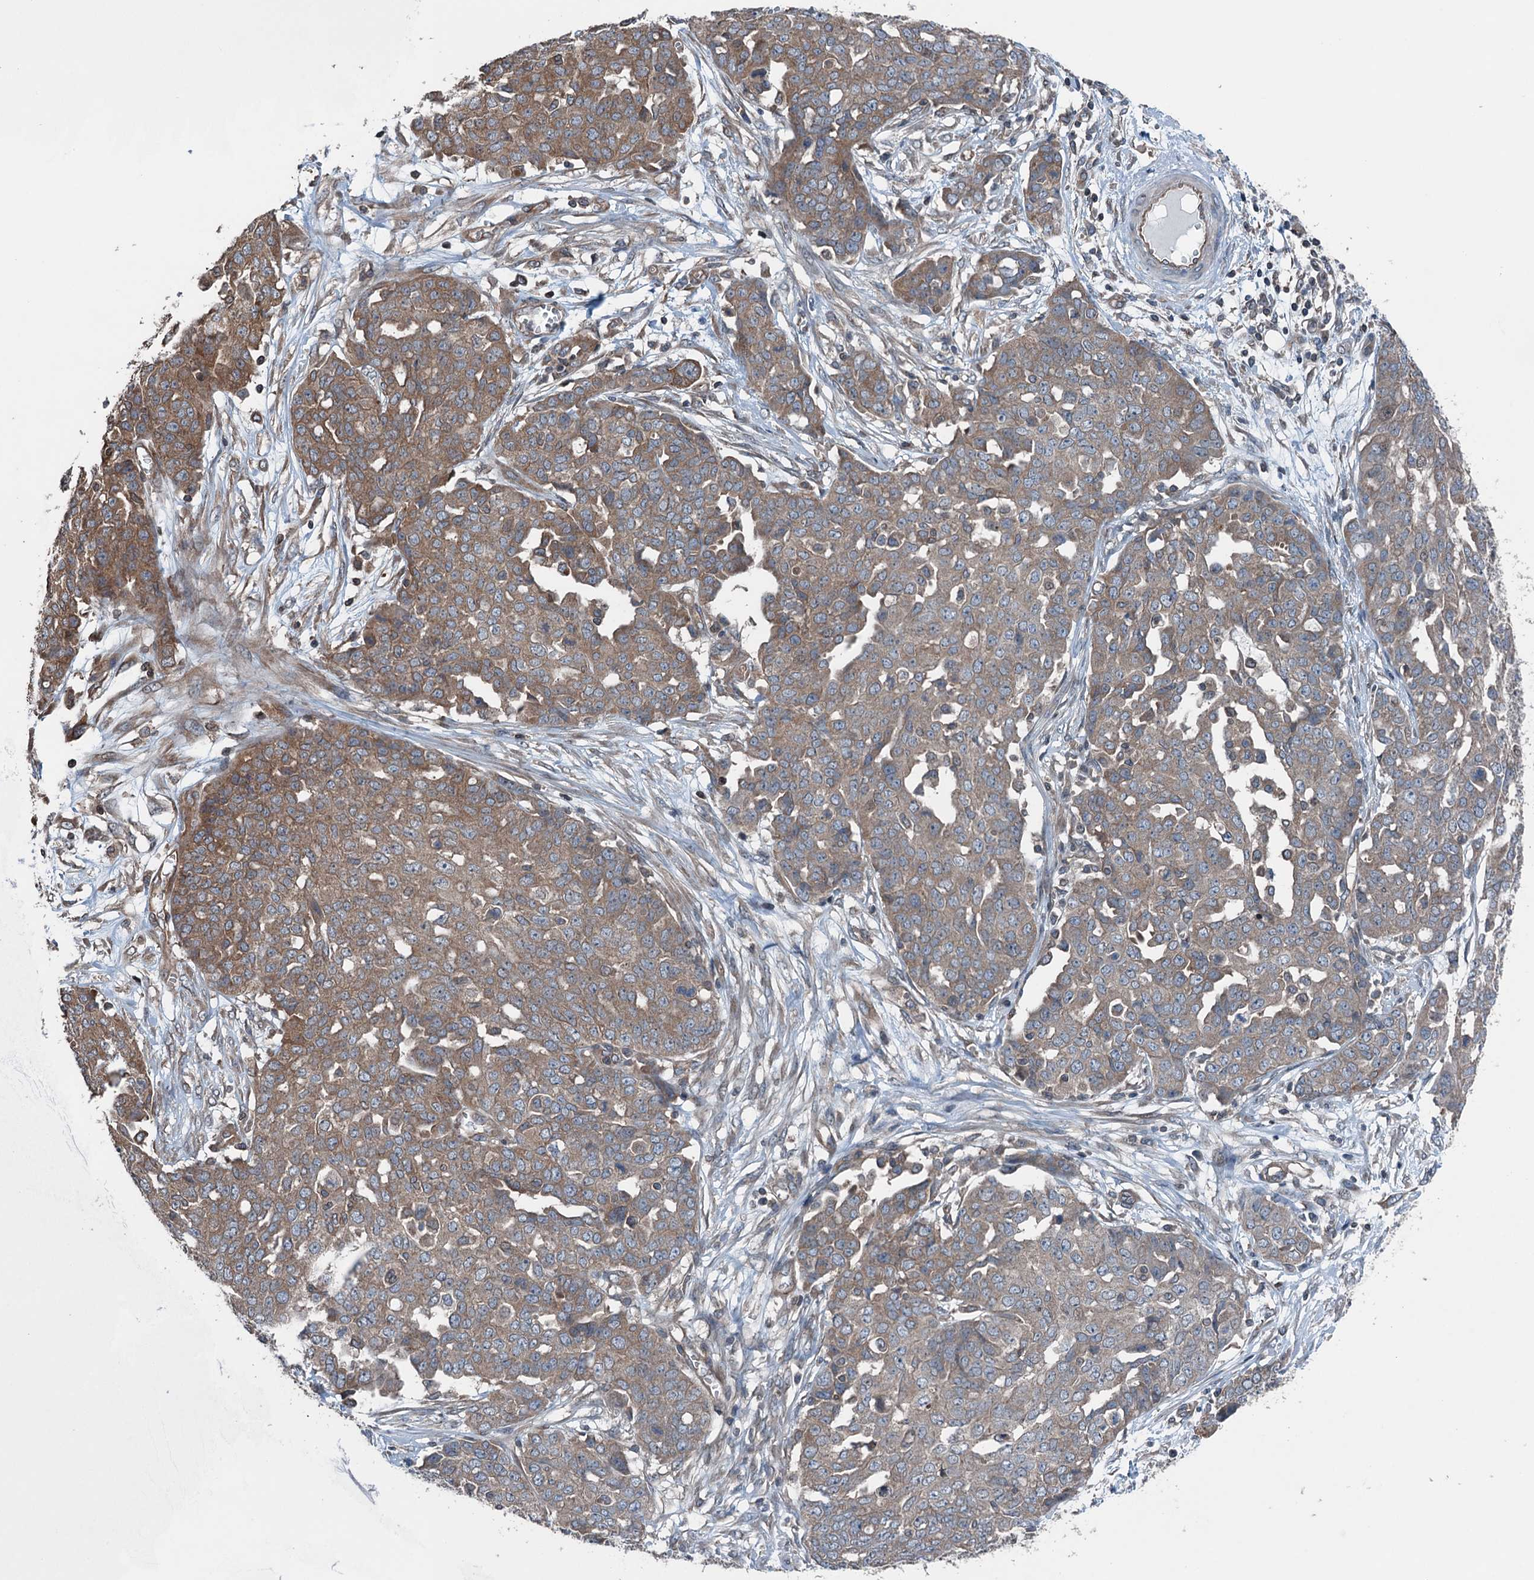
{"staining": {"intensity": "moderate", "quantity": ">75%", "location": "cytoplasmic/membranous"}, "tissue": "ovarian cancer", "cell_type": "Tumor cells", "image_type": "cancer", "snomed": [{"axis": "morphology", "description": "Cystadenocarcinoma, serous, NOS"}, {"axis": "topography", "description": "Soft tissue"}, {"axis": "topography", "description": "Ovary"}], "caption": "Protein staining demonstrates moderate cytoplasmic/membranous expression in approximately >75% of tumor cells in ovarian cancer (serous cystadenocarcinoma).", "gene": "TRAPPC8", "patient": {"sex": "female", "age": 57}}